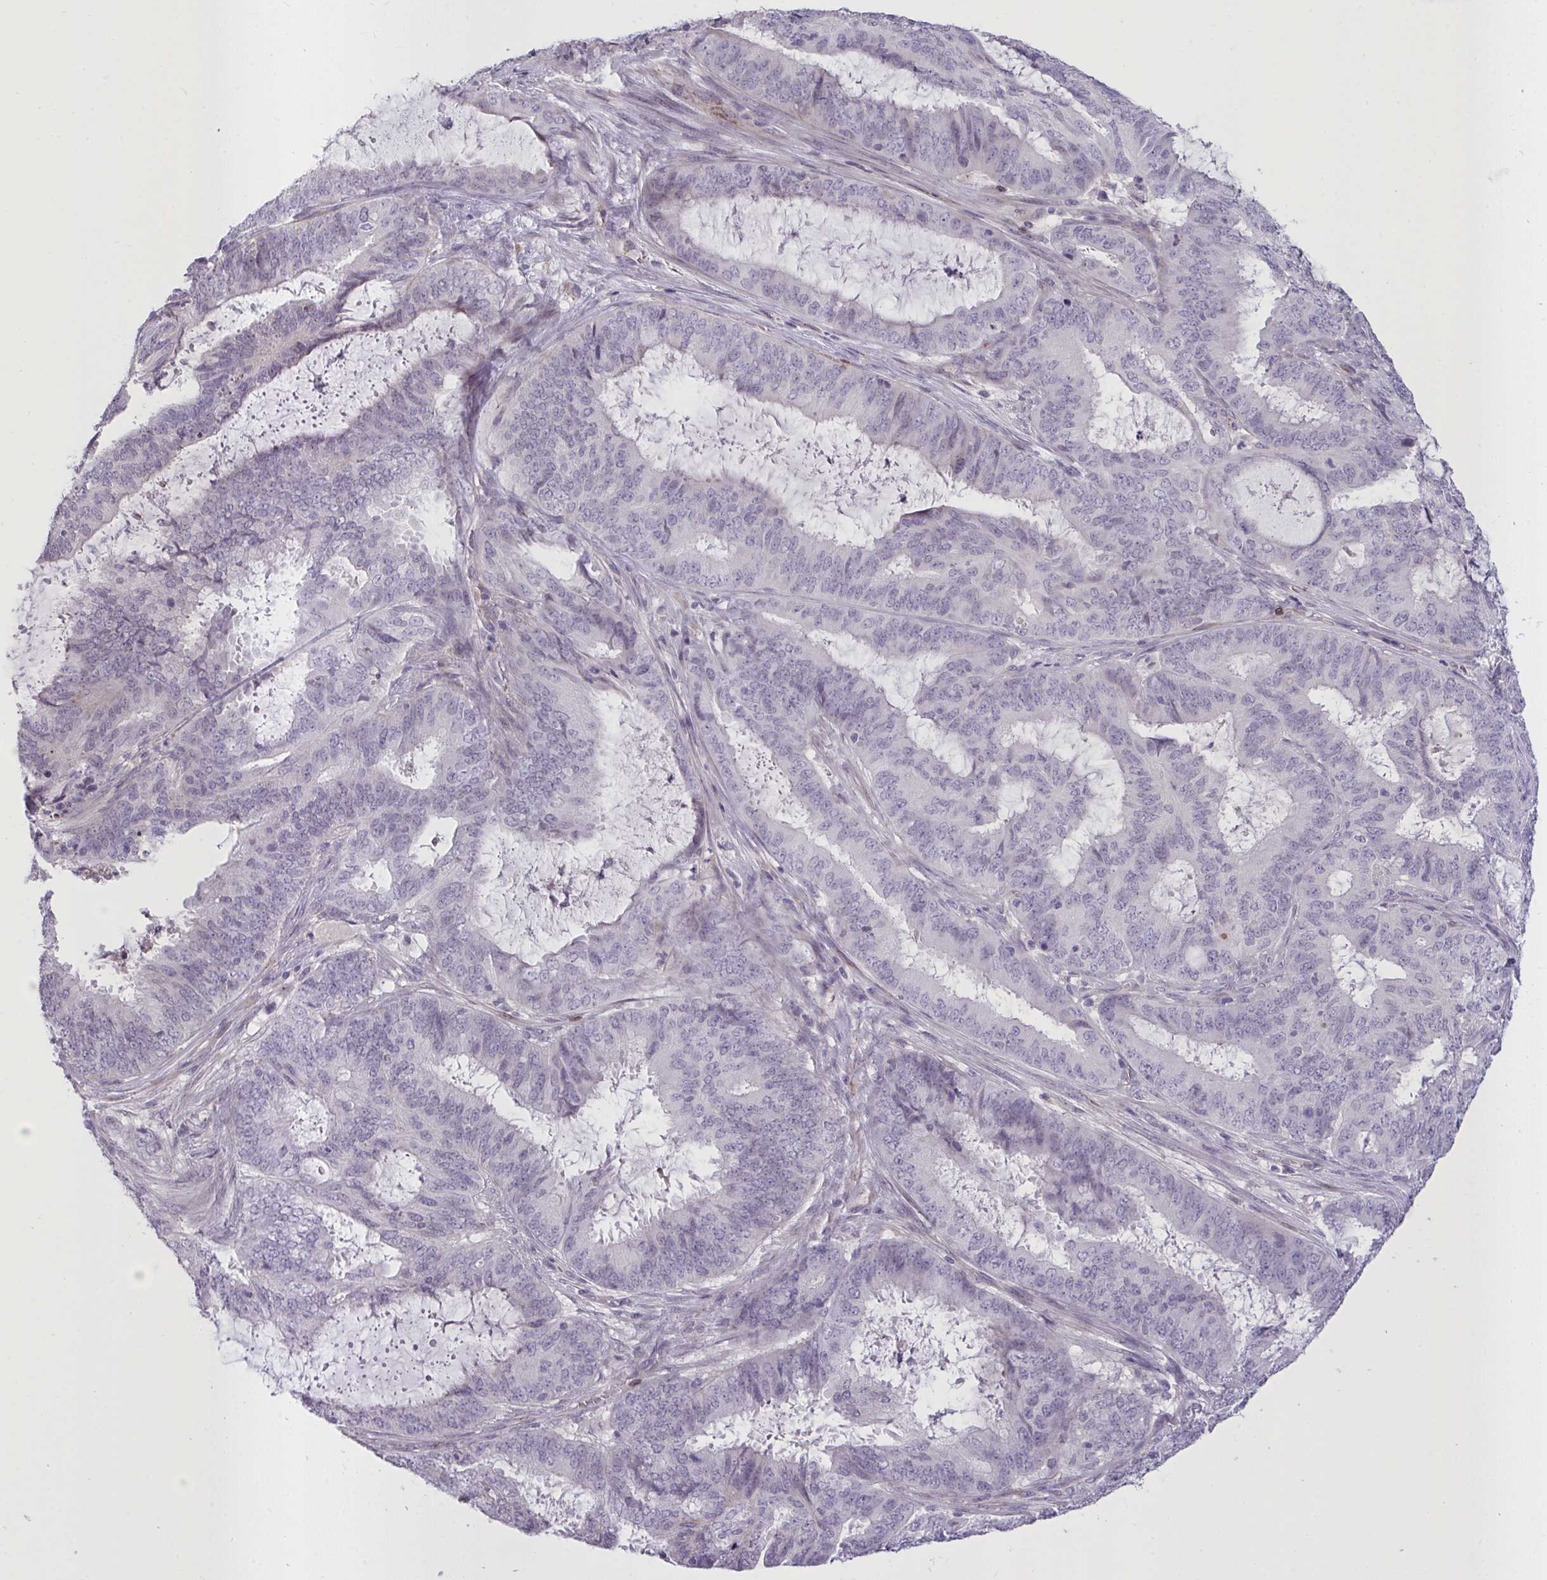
{"staining": {"intensity": "negative", "quantity": "none", "location": "none"}, "tissue": "endometrial cancer", "cell_type": "Tumor cells", "image_type": "cancer", "snomed": [{"axis": "morphology", "description": "Adenocarcinoma, NOS"}, {"axis": "topography", "description": "Endometrium"}], "caption": "The immunohistochemistry (IHC) histopathology image has no significant expression in tumor cells of endometrial cancer (adenocarcinoma) tissue. (IHC, brightfield microscopy, high magnification).", "gene": "SEMA6B", "patient": {"sex": "female", "age": 51}}